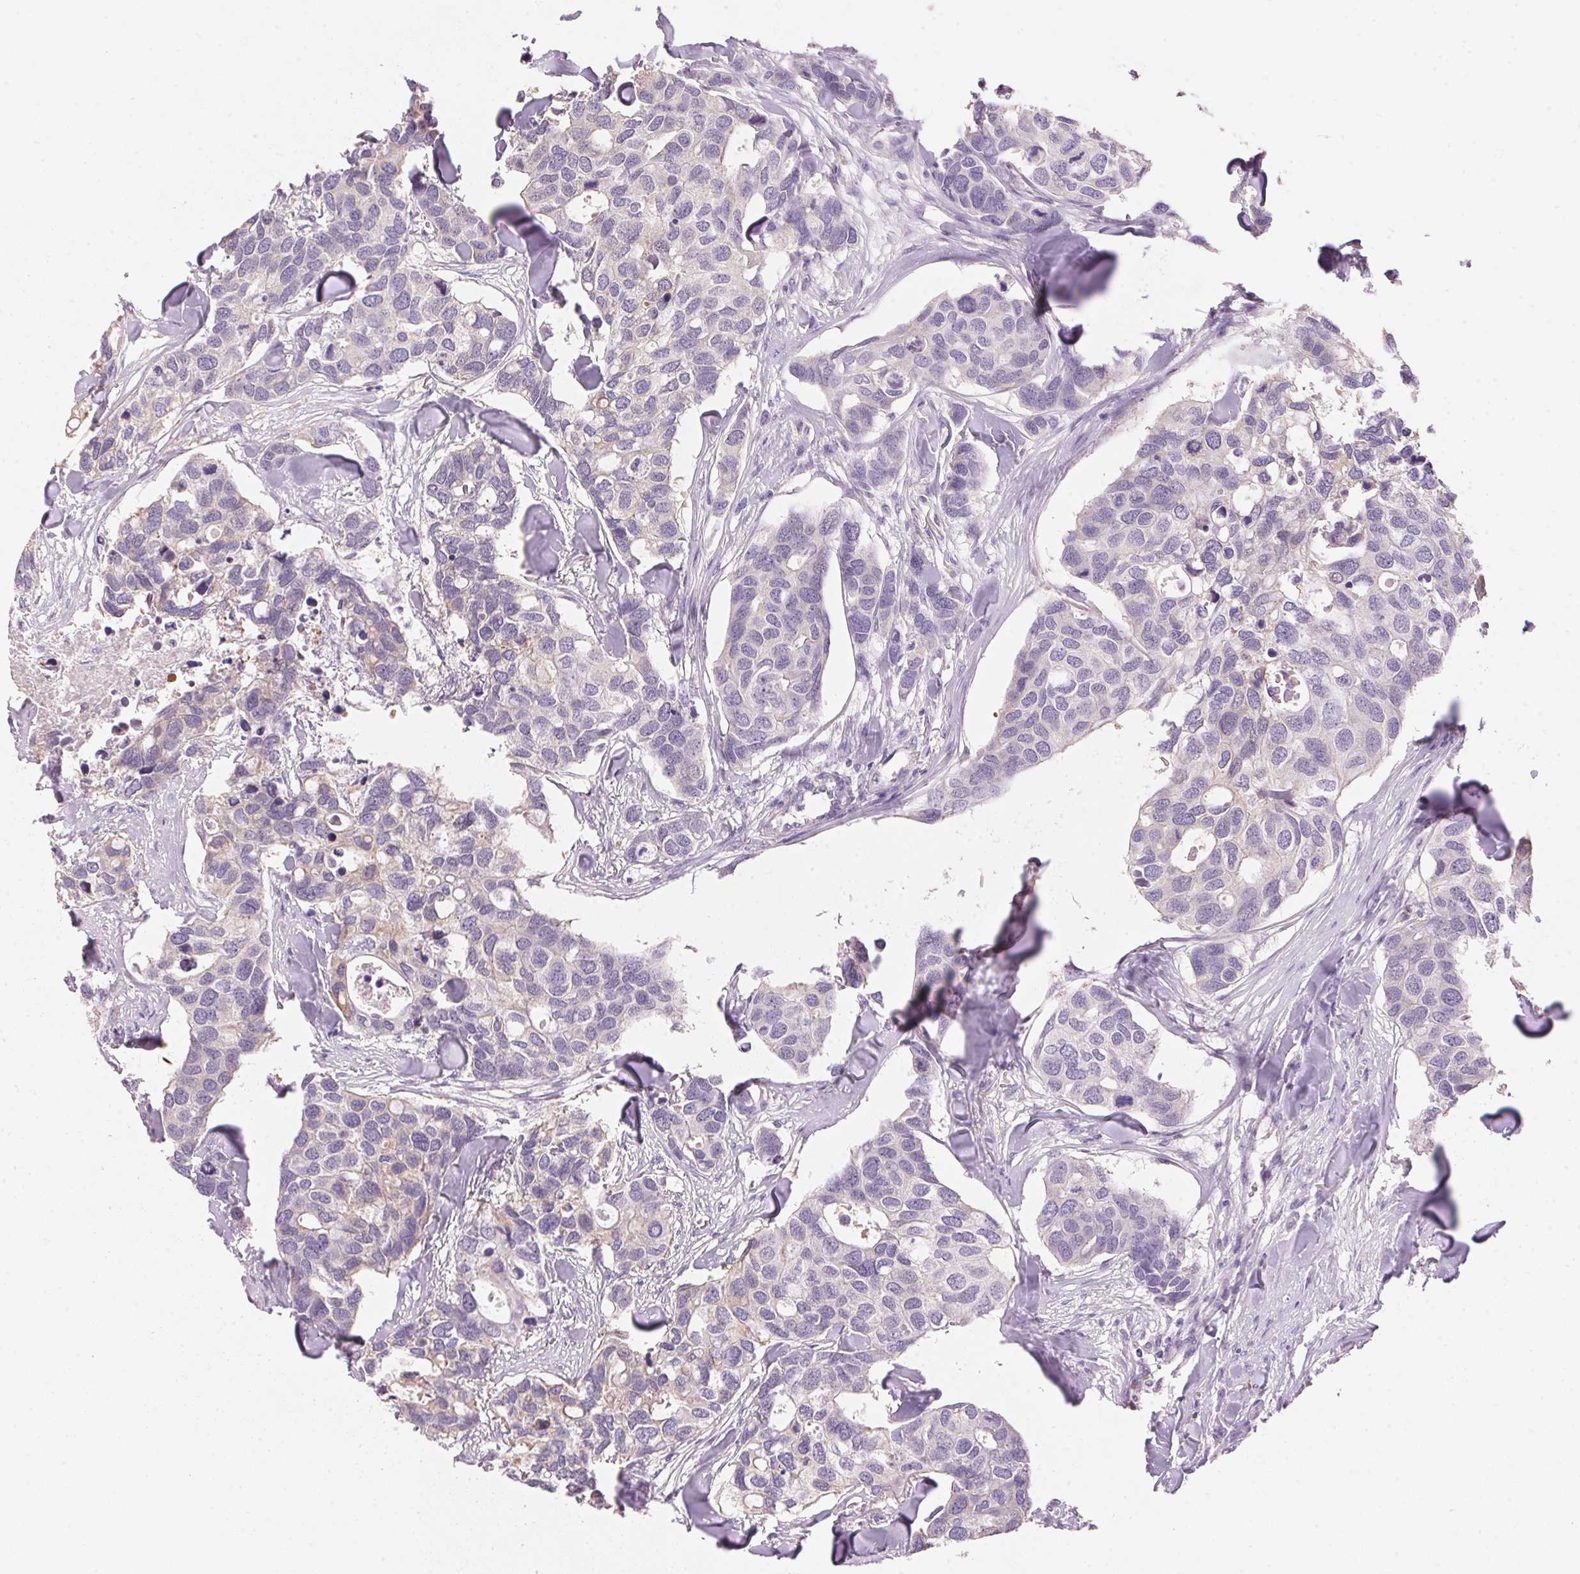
{"staining": {"intensity": "negative", "quantity": "none", "location": "none"}, "tissue": "breast cancer", "cell_type": "Tumor cells", "image_type": "cancer", "snomed": [{"axis": "morphology", "description": "Duct carcinoma"}, {"axis": "topography", "description": "Breast"}], "caption": "IHC micrograph of human breast cancer stained for a protein (brown), which displays no staining in tumor cells. (Stains: DAB (3,3'-diaminobenzidine) immunohistochemistry (IHC) with hematoxylin counter stain, Microscopy: brightfield microscopy at high magnification).", "gene": "LYZL6", "patient": {"sex": "female", "age": 83}}